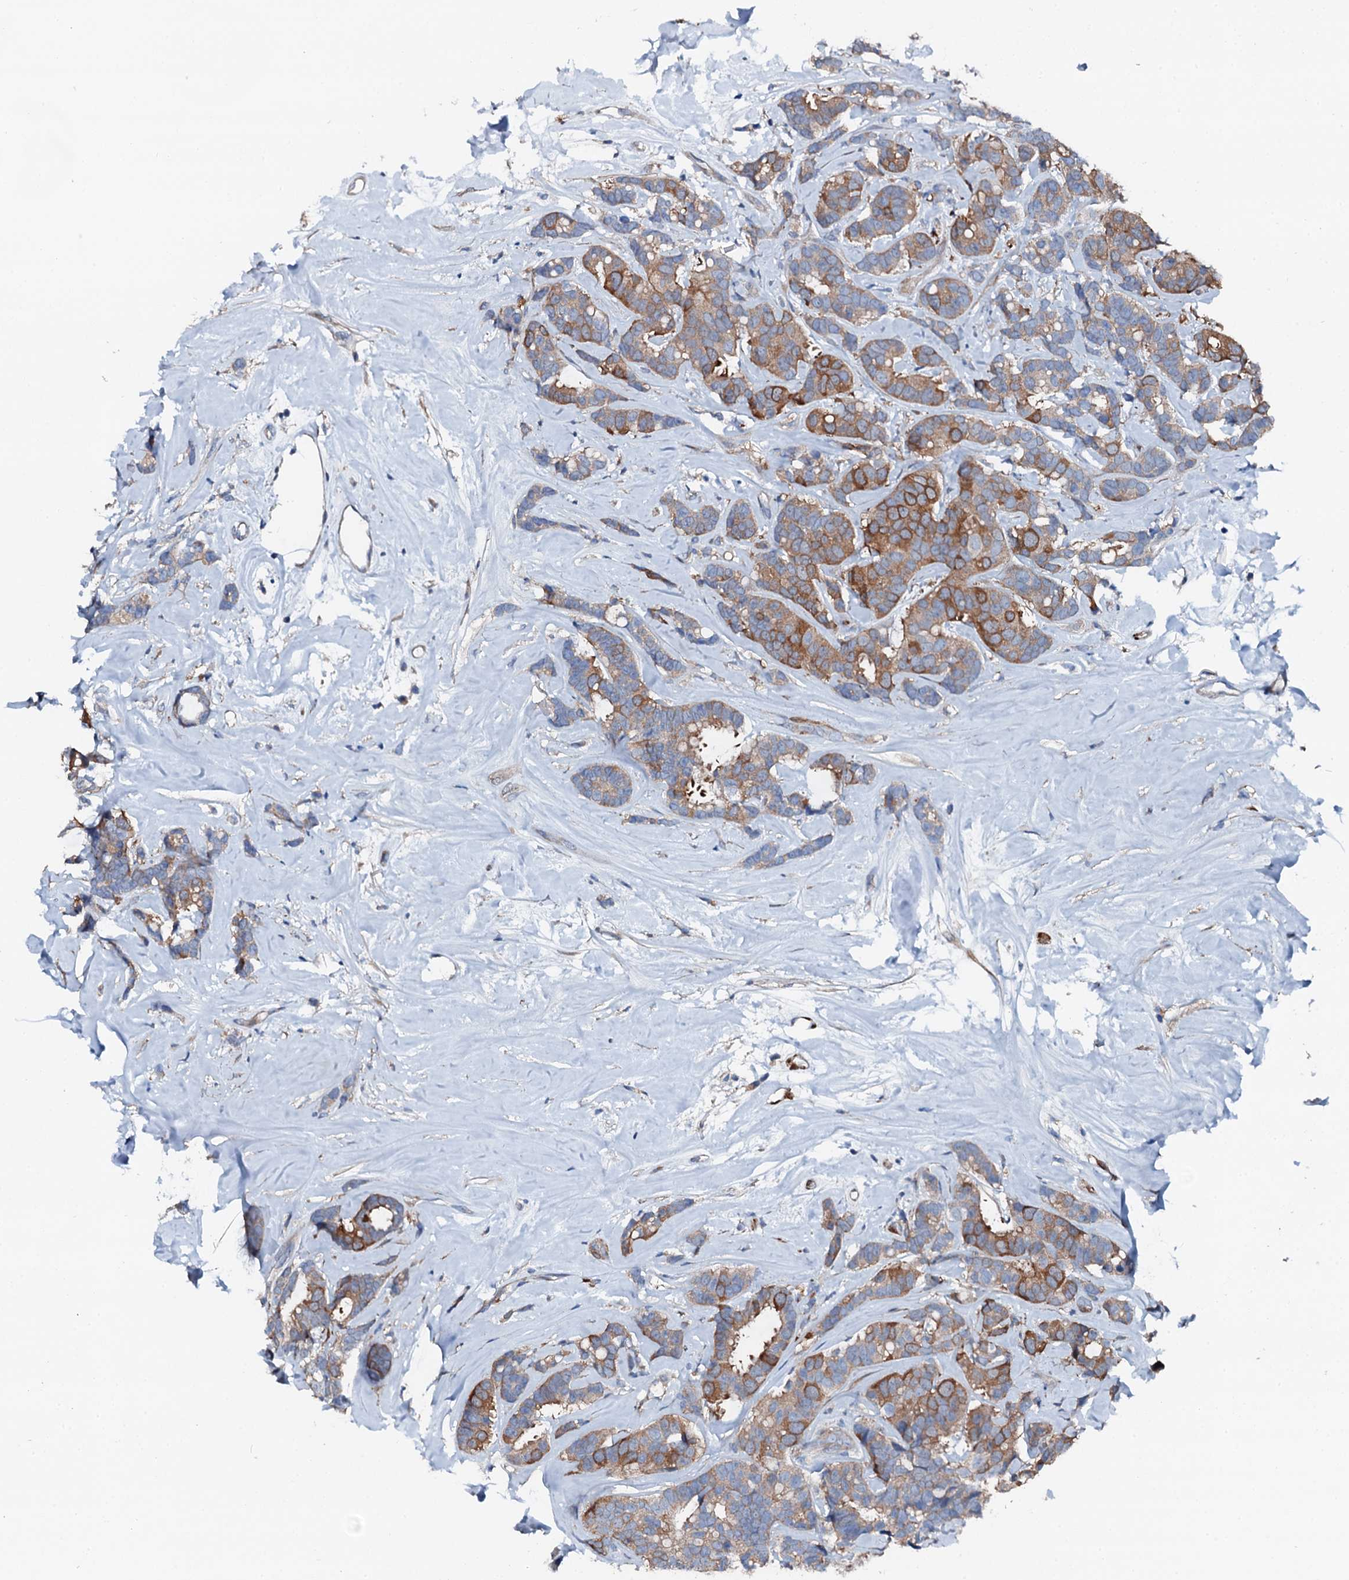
{"staining": {"intensity": "moderate", "quantity": ">75%", "location": "cytoplasmic/membranous"}, "tissue": "breast cancer", "cell_type": "Tumor cells", "image_type": "cancer", "snomed": [{"axis": "morphology", "description": "Duct carcinoma"}, {"axis": "topography", "description": "Breast"}], "caption": "IHC staining of breast cancer (infiltrating ductal carcinoma), which shows medium levels of moderate cytoplasmic/membranous staining in approximately >75% of tumor cells indicating moderate cytoplasmic/membranous protein positivity. The staining was performed using DAB (brown) for protein detection and nuclei were counterstained in hematoxylin (blue).", "gene": "GFOD2", "patient": {"sex": "female", "age": 87}}